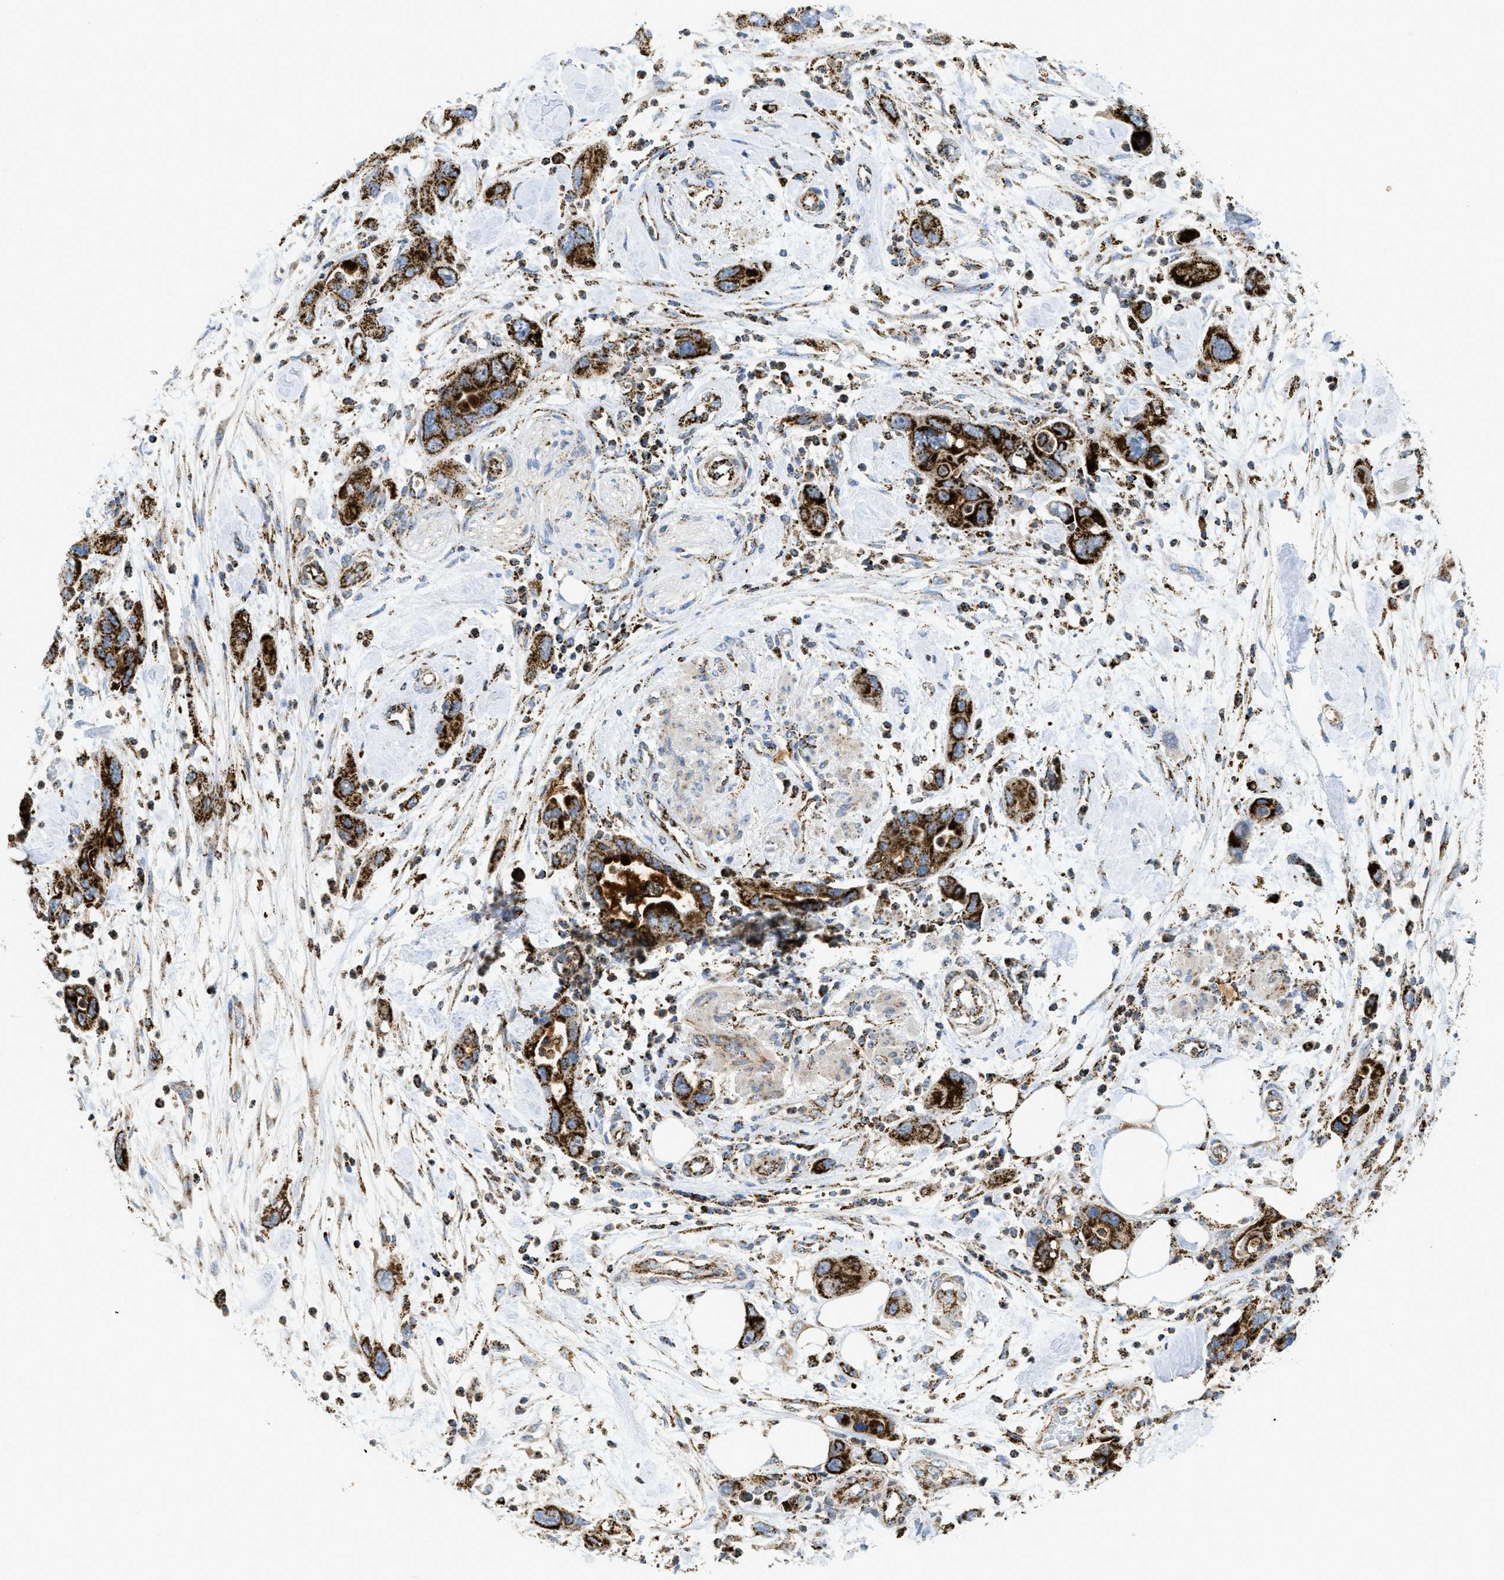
{"staining": {"intensity": "strong", "quantity": ">75%", "location": "cytoplasmic/membranous"}, "tissue": "pancreatic cancer", "cell_type": "Tumor cells", "image_type": "cancer", "snomed": [{"axis": "morphology", "description": "Normal tissue, NOS"}, {"axis": "morphology", "description": "Adenocarcinoma, NOS"}, {"axis": "topography", "description": "Pancreas"}], "caption": "Immunohistochemical staining of human pancreatic cancer exhibits high levels of strong cytoplasmic/membranous expression in about >75% of tumor cells. (DAB (3,3'-diaminobenzidine) = brown stain, brightfield microscopy at high magnification).", "gene": "SQOR", "patient": {"sex": "female", "age": 71}}